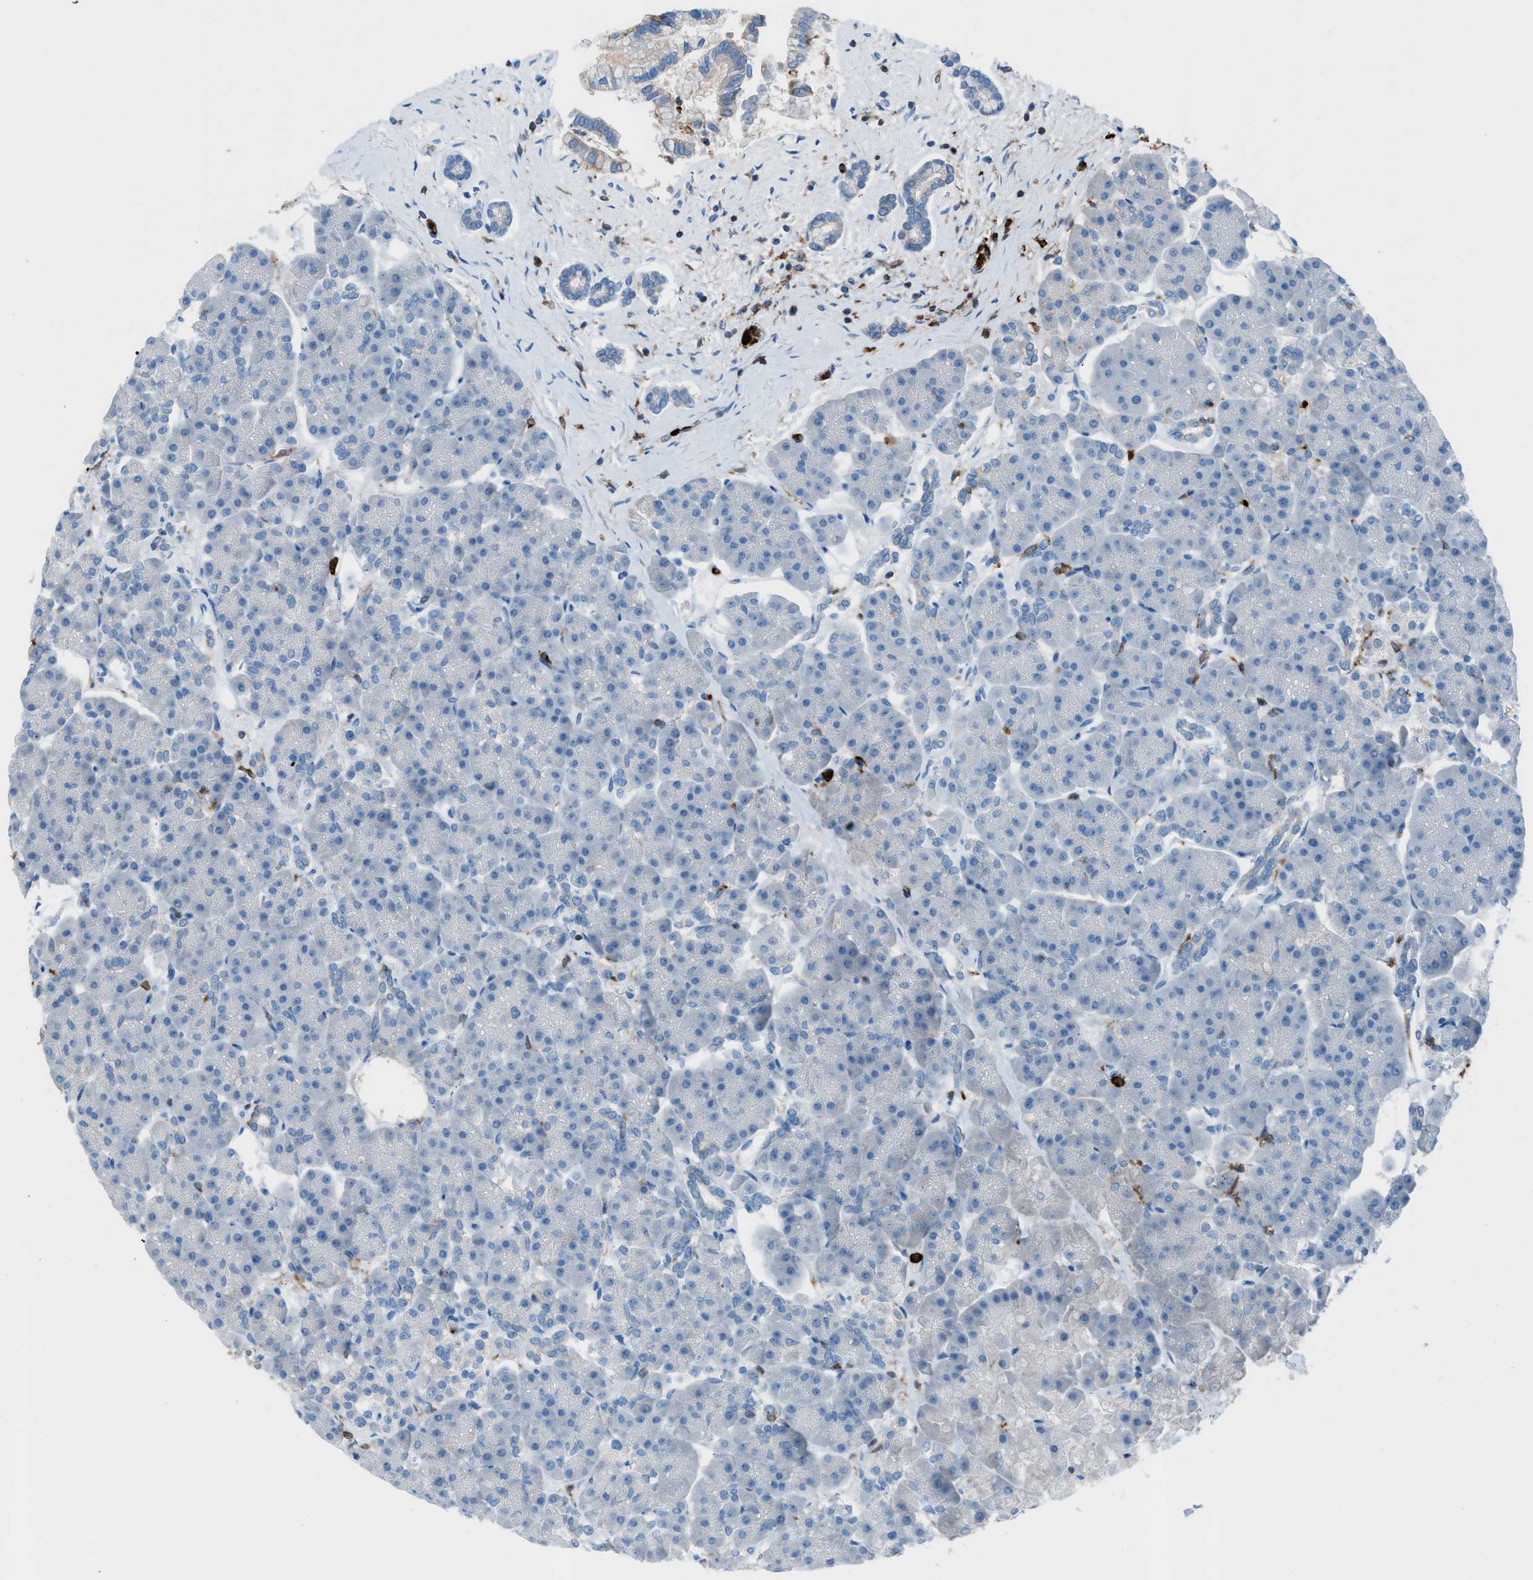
{"staining": {"intensity": "negative", "quantity": "none", "location": "none"}, "tissue": "pancreas", "cell_type": "Exocrine glandular cells", "image_type": "normal", "snomed": [{"axis": "morphology", "description": "Normal tissue, NOS"}, {"axis": "topography", "description": "Pancreas"}], "caption": "This is an immunohistochemistry histopathology image of benign human pancreas. There is no expression in exocrine glandular cells.", "gene": "ITGB2", "patient": {"sex": "female", "age": 70}}